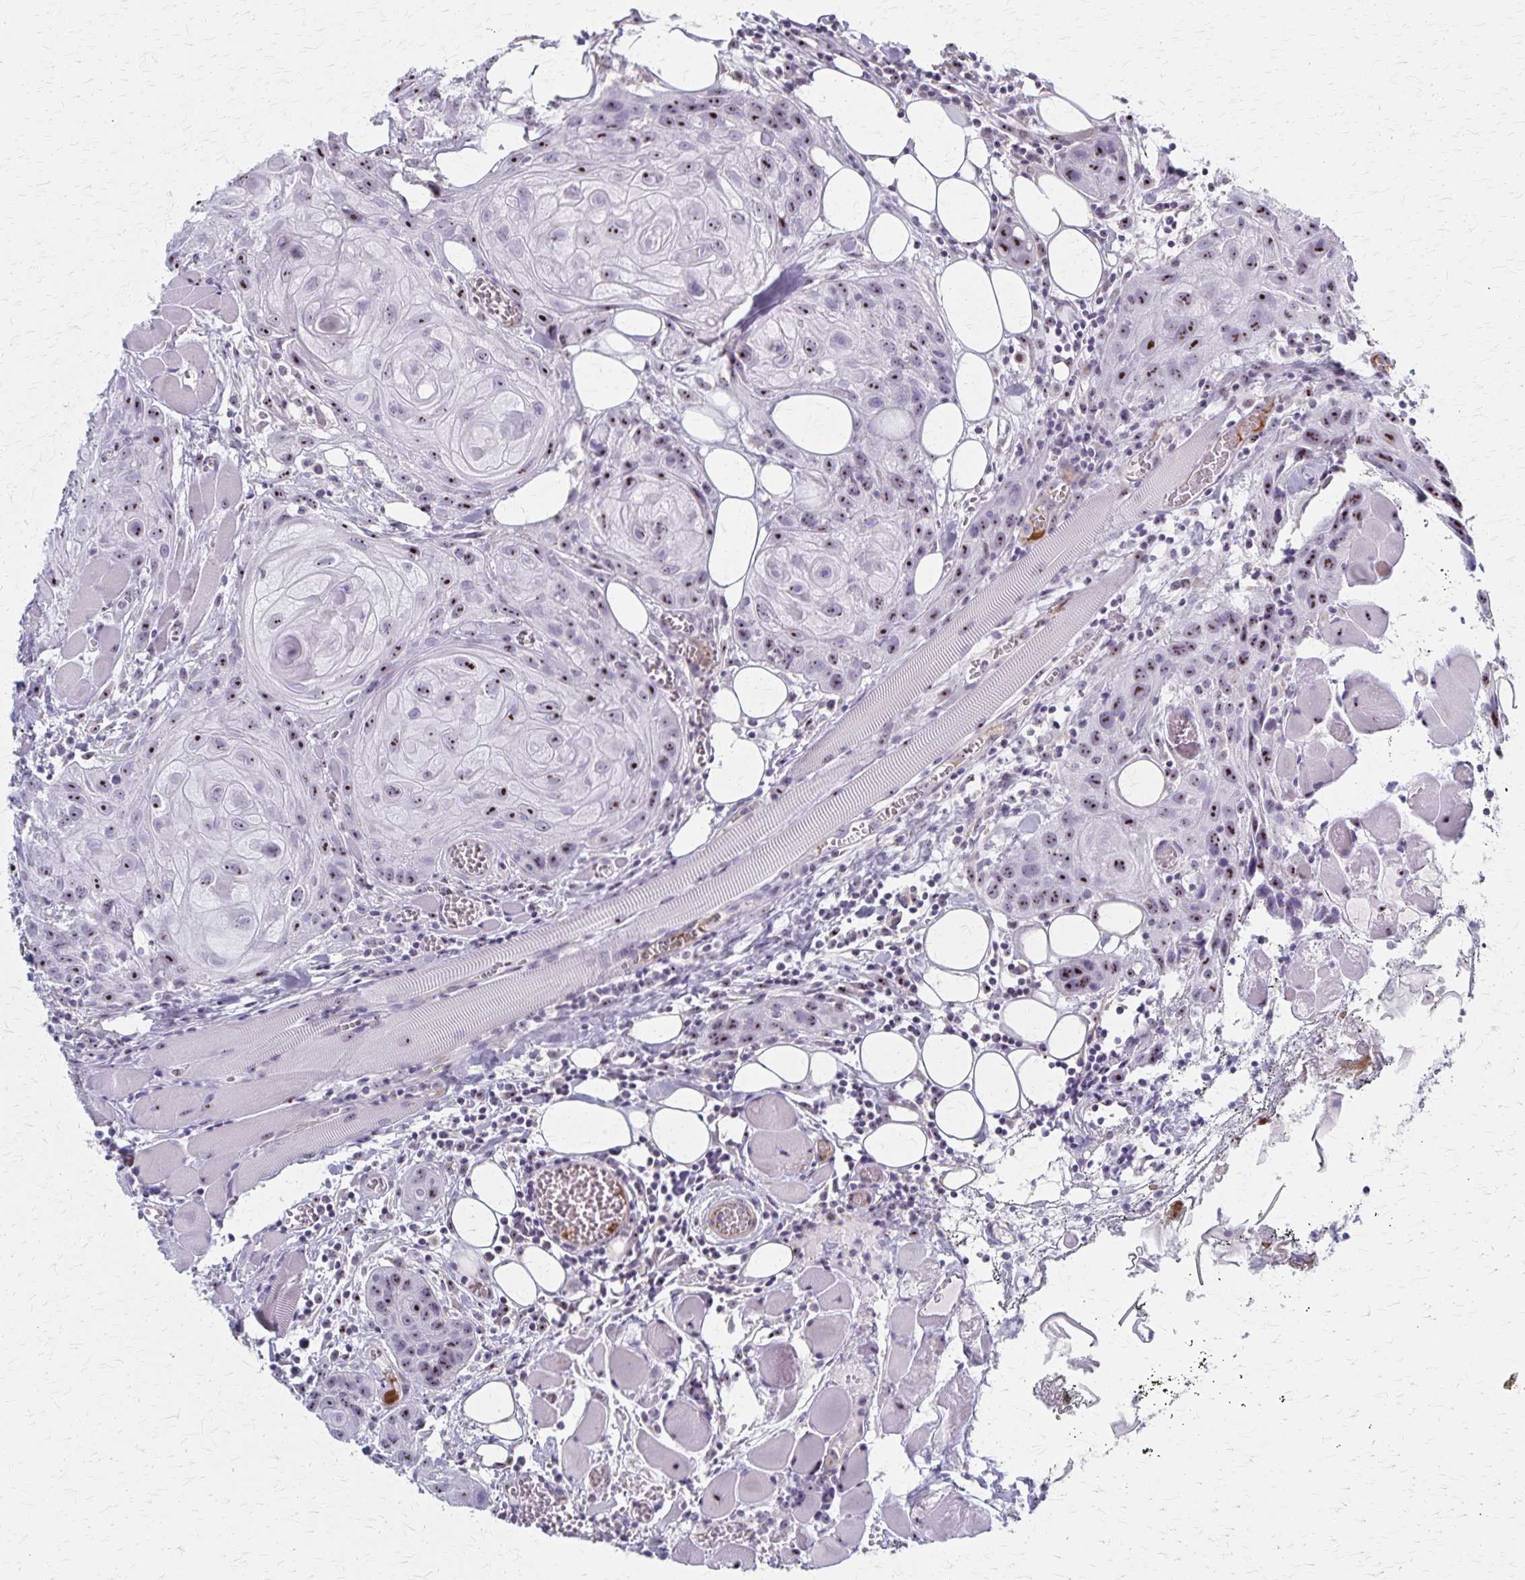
{"staining": {"intensity": "moderate", "quantity": "25%-75%", "location": "nuclear"}, "tissue": "head and neck cancer", "cell_type": "Tumor cells", "image_type": "cancer", "snomed": [{"axis": "morphology", "description": "Squamous cell carcinoma, NOS"}, {"axis": "topography", "description": "Oral tissue"}, {"axis": "topography", "description": "Head-Neck"}], "caption": "Head and neck cancer stained for a protein exhibits moderate nuclear positivity in tumor cells.", "gene": "DLK2", "patient": {"sex": "male", "age": 58}}